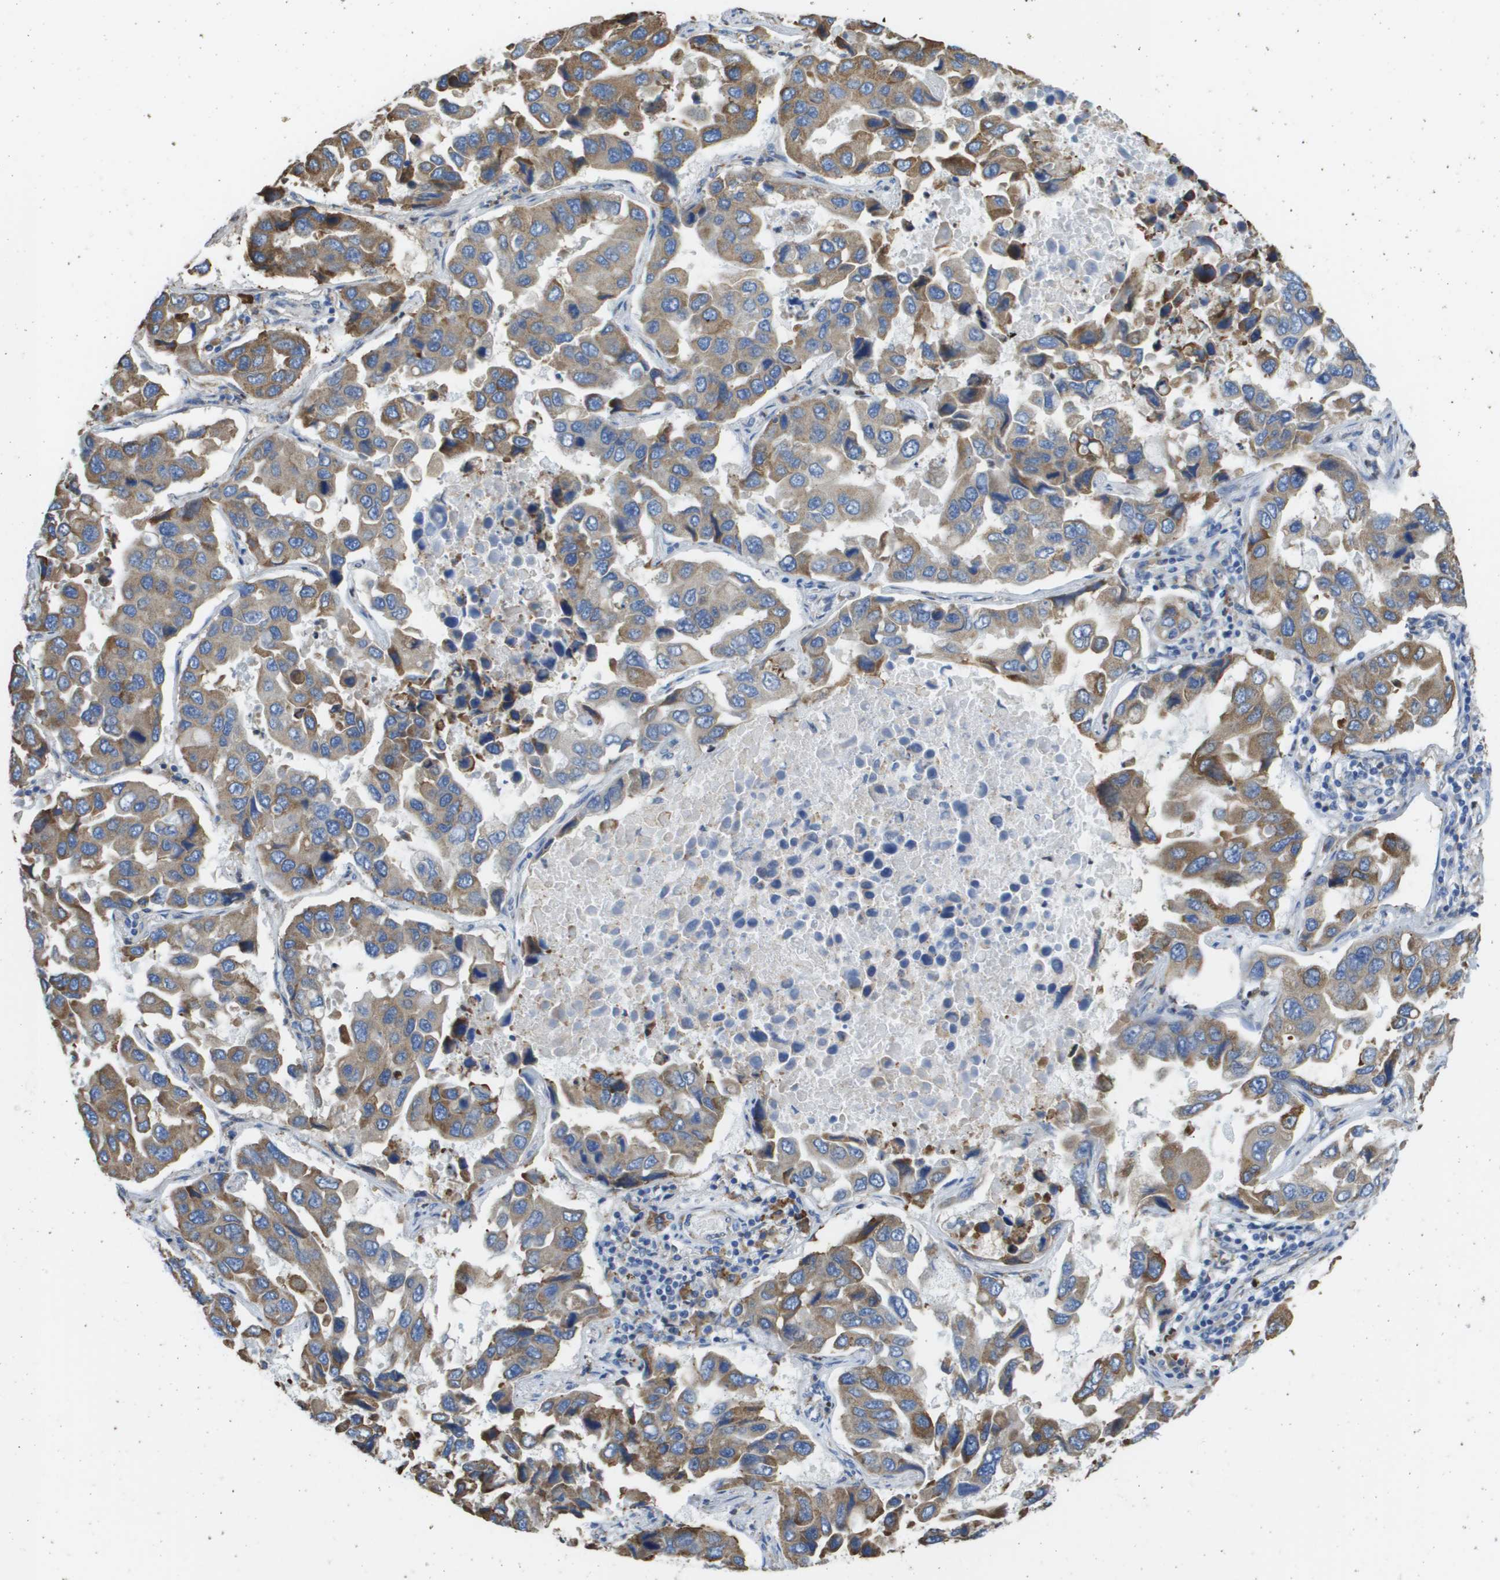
{"staining": {"intensity": "moderate", "quantity": ">75%", "location": "cytoplasmic/membranous"}, "tissue": "lung cancer", "cell_type": "Tumor cells", "image_type": "cancer", "snomed": [{"axis": "morphology", "description": "Adenocarcinoma, NOS"}, {"axis": "topography", "description": "Lung"}], "caption": "Tumor cells demonstrate medium levels of moderate cytoplasmic/membranous positivity in about >75% of cells in lung cancer (adenocarcinoma).", "gene": "SDR42E1", "patient": {"sex": "male", "age": 64}}